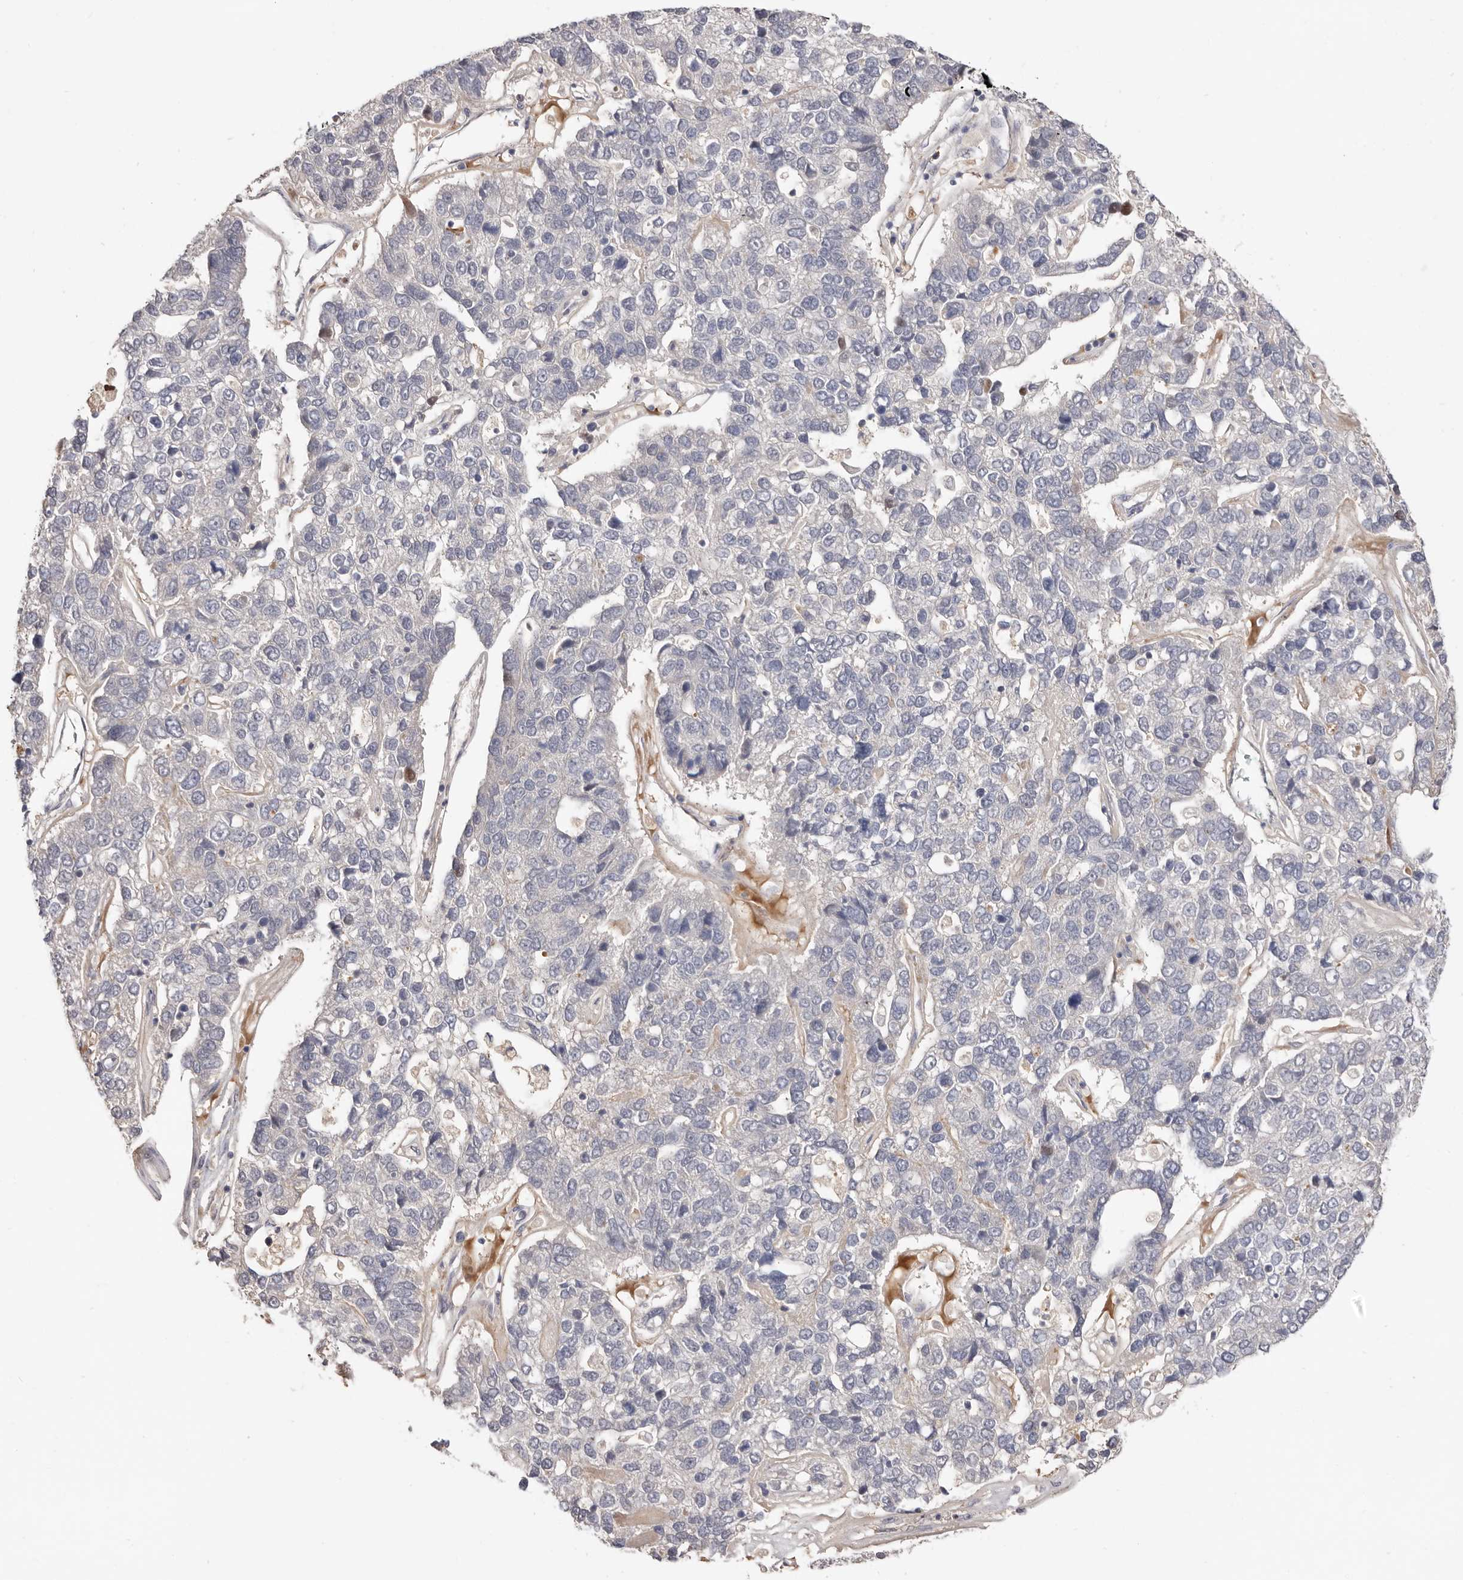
{"staining": {"intensity": "negative", "quantity": "none", "location": "none"}, "tissue": "pancreatic cancer", "cell_type": "Tumor cells", "image_type": "cancer", "snomed": [{"axis": "morphology", "description": "Adenocarcinoma, NOS"}, {"axis": "topography", "description": "Pancreas"}], "caption": "Immunohistochemistry of adenocarcinoma (pancreatic) displays no expression in tumor cells.", "gene": "DOP1A", "patient": {"sex": "female", "age": 61}}